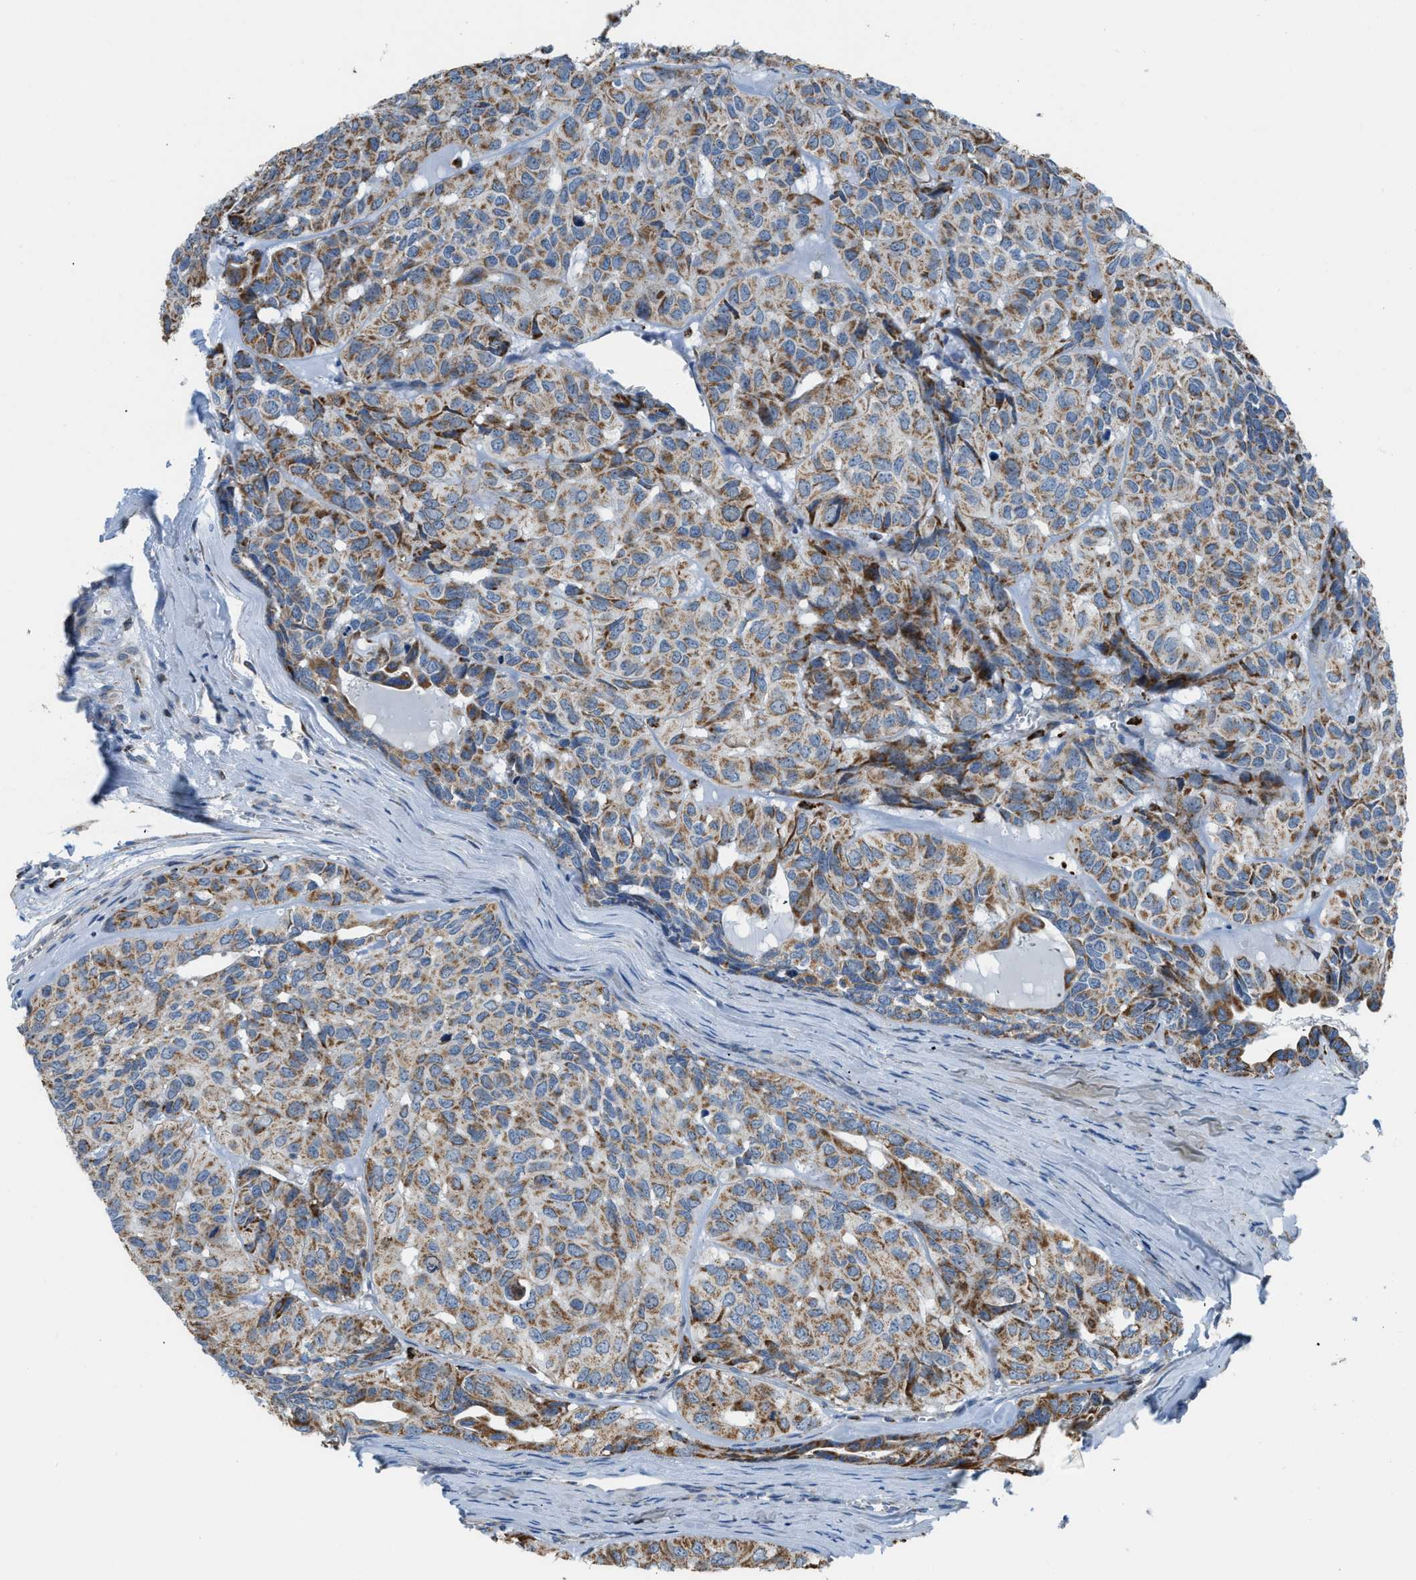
{"staining": {"intensity": "moderate", "quantity": ">75%", "location": "cytoplasmic/membranous"}, "tissue": "head and neck cancer", "cell_type": "Tumor cells", "image_type": "cancer", "snomed": [{"axis": "morphology", "description": "Adenocarcinoma, NOS"}, {"axis": "topography", "description": "Salivary gland, NOS"}, {"axis": "topography", "description": "Head-Neck"}], "caption": "A histopathology image of head and neck cancer stained for a protein shows moderate cytoplasmic/membranous brown staining in tumor cells.", "gene": "SMIM20", "patient": {"sex": "female", "age": 76}}